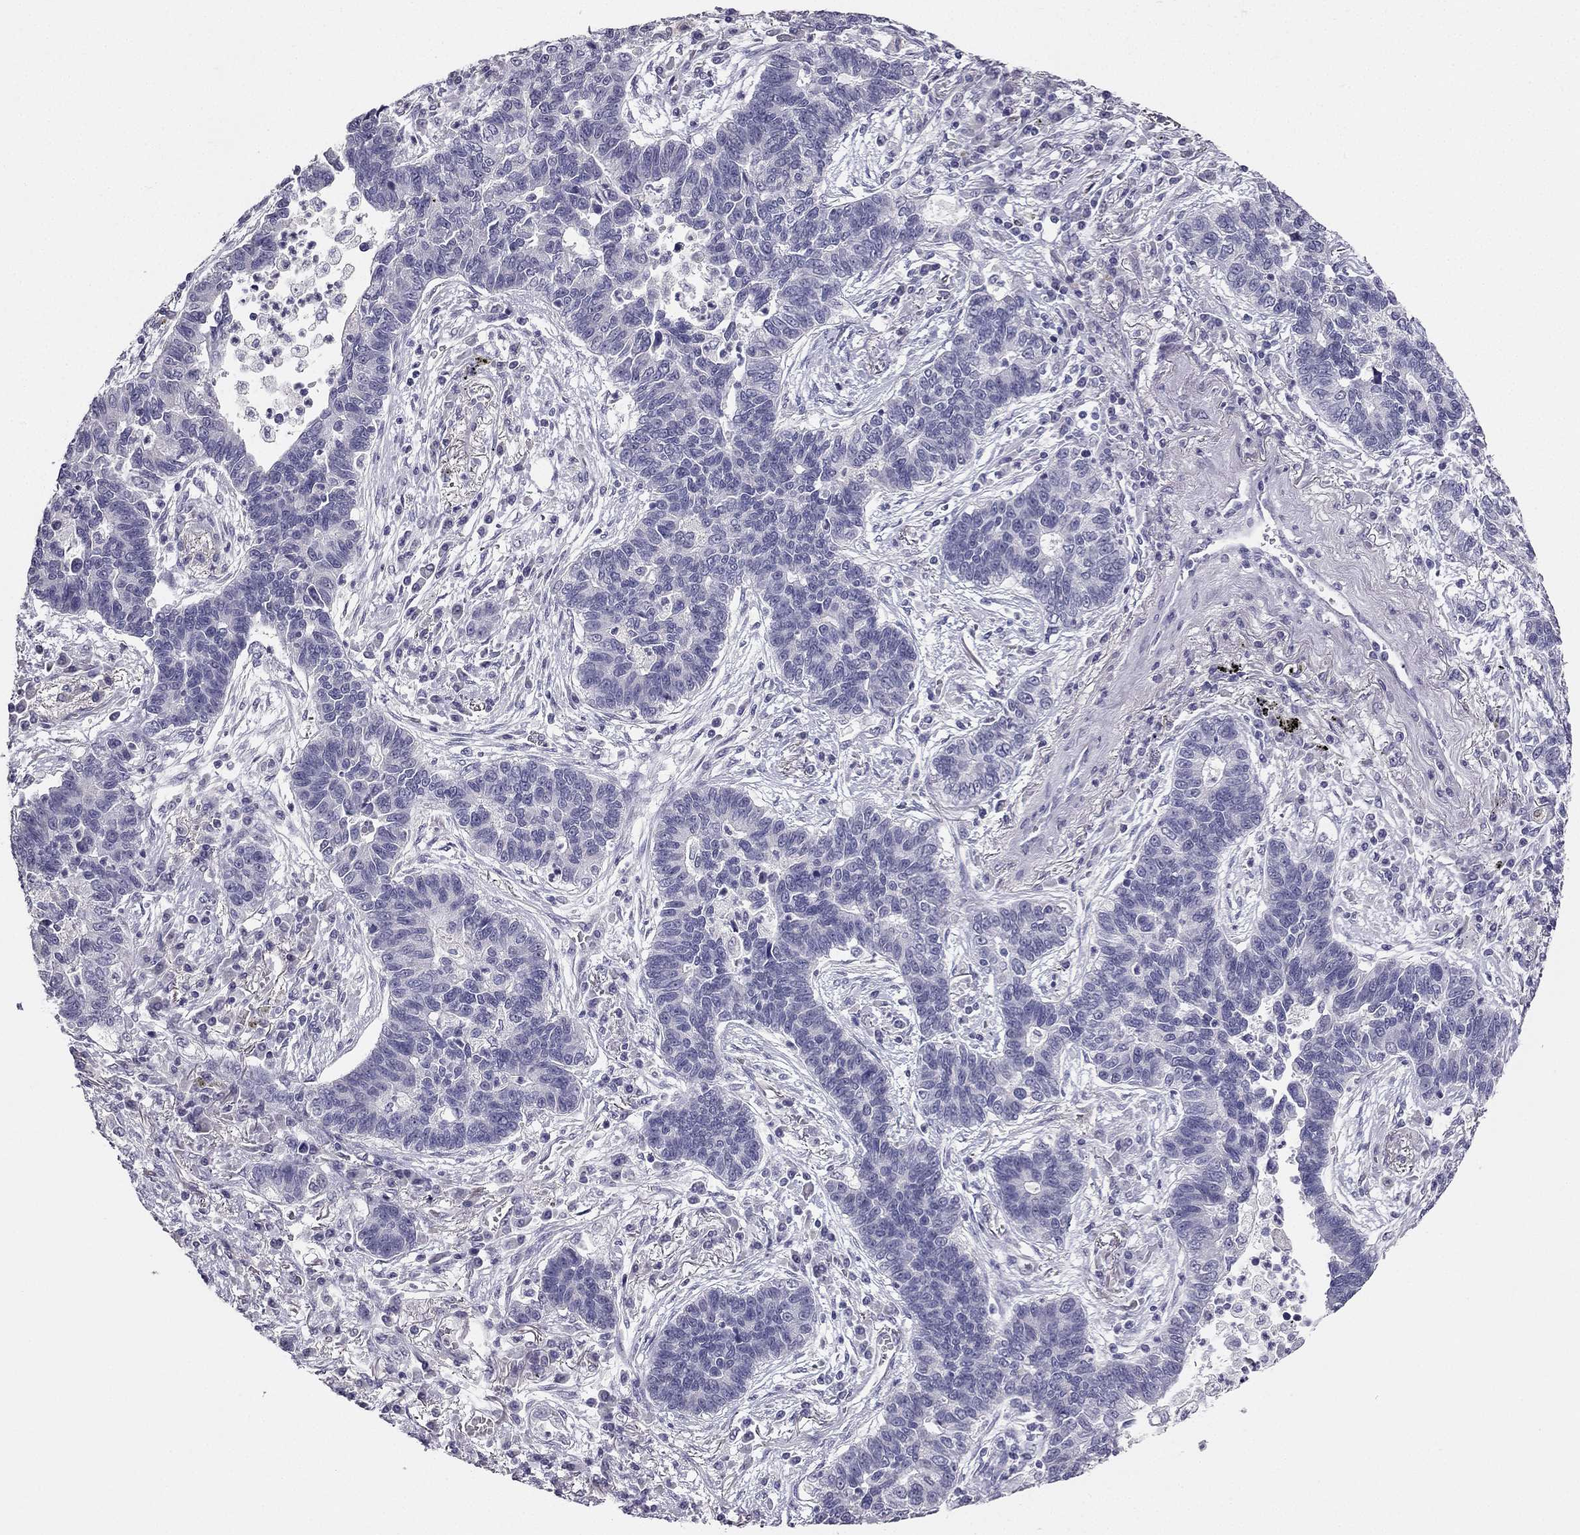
{"staining": {"intensity": "negative", "quantity": "none", "location": "none"}, "tissue": "lung cancer", "cell_type": "Tumor cells", "image_type": "cancer", "snomed": [{"axis": "morphology", "description": "Adenocarcinoma, NOS"}, {"axis": "topography", "description": "Lung"}], "caption": "IHC histopathology image of human lung cancer stained for a protein (brown), which shows no expression in tumor cells.", "gene": "CALB2", "patient": {"sex": "female", "age": 57}}